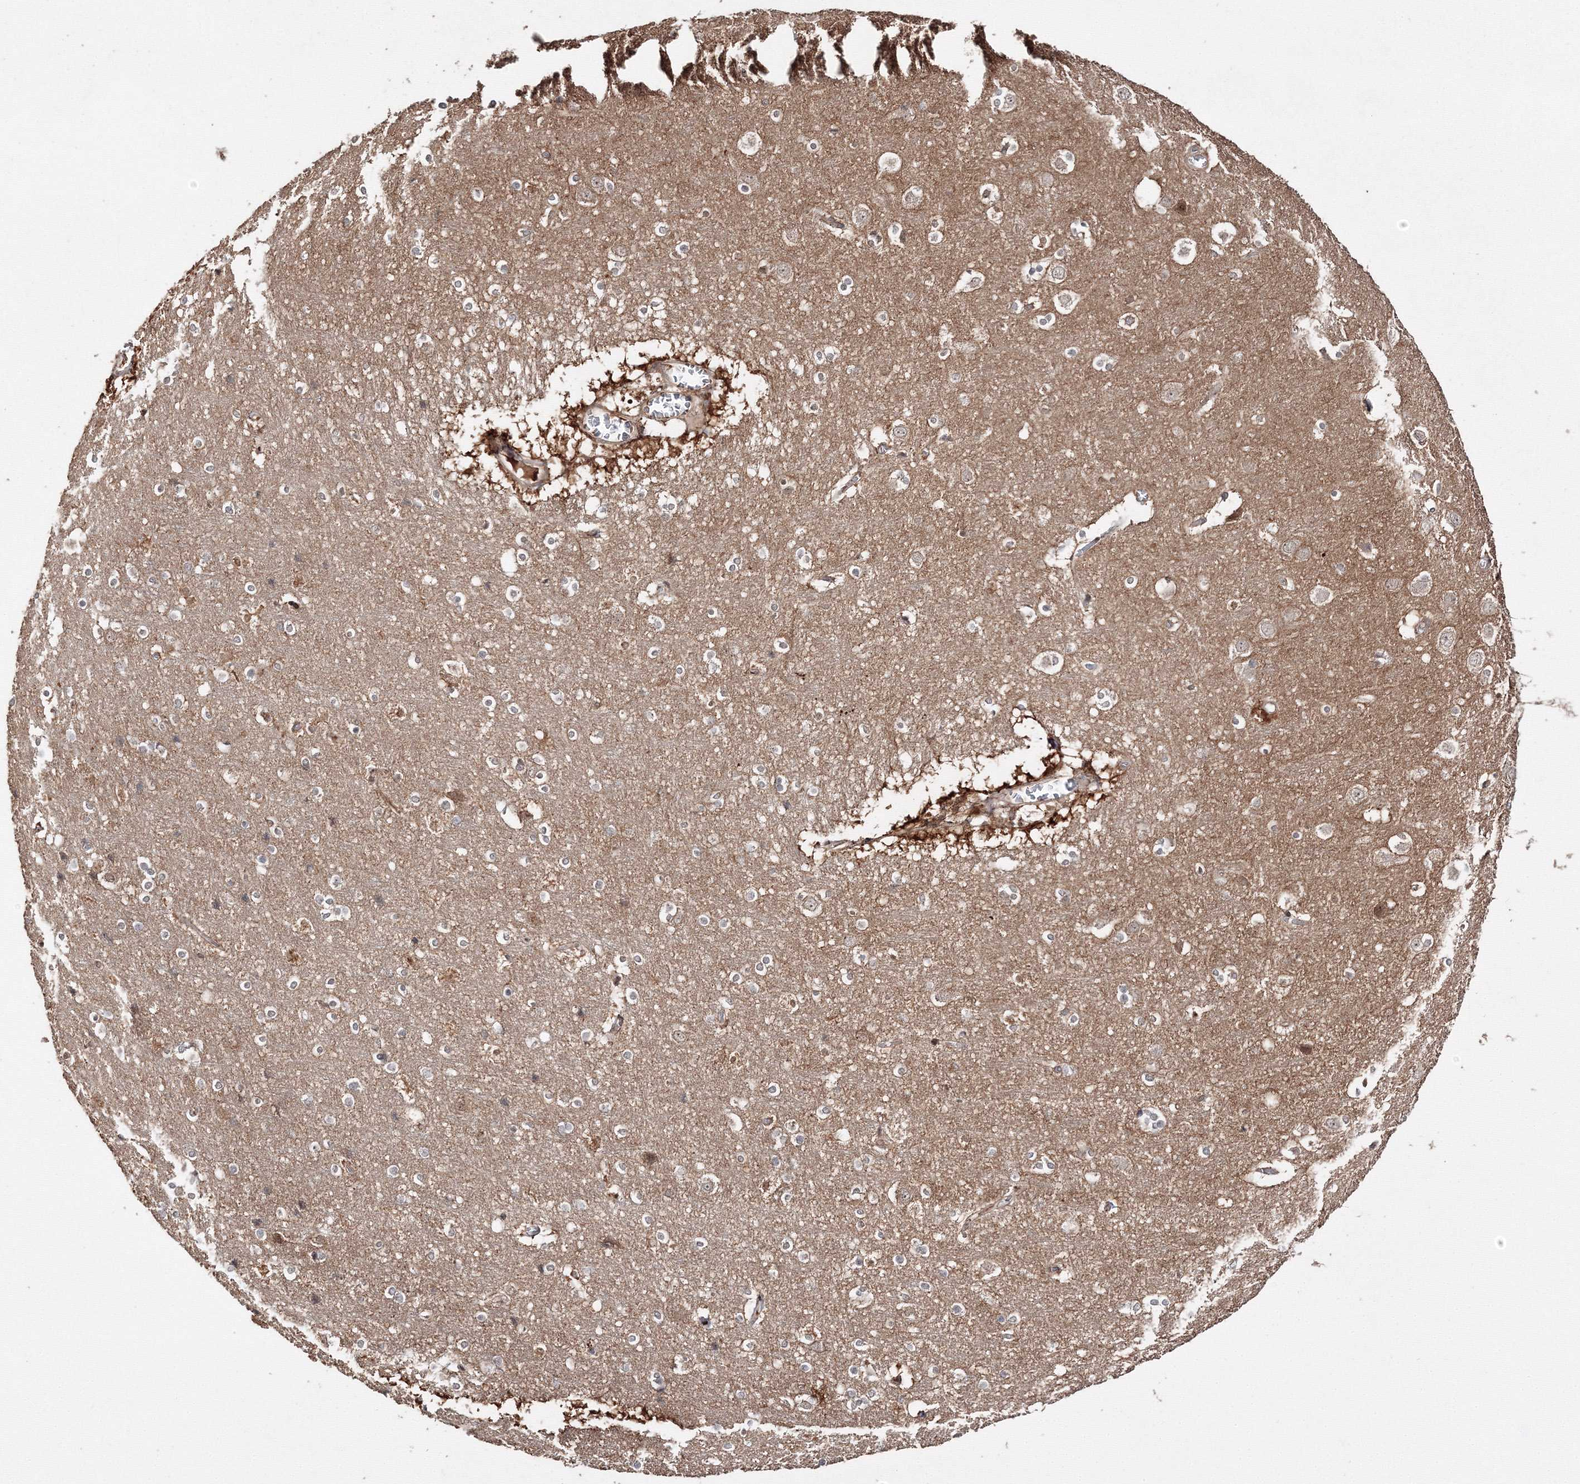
{"staining": {"intensity": "weak", "quantity": ">75%", "location": "cytoplasmic/membranous"}, "tissue": "cerebral cortex", "cell_type": "Endothelial cells", "image_type": "normal", "snomed": [{"axis": "morphology", "description": "Normal tissue, NOS"}, {"axis": "topography", "description": "Cerebral cortex"}], "caption": "The immunohistochemical stain highlights weak cytoplasmic/membranous expression in endothelial cells of normal cerebral cortex. Ihc stains the protein of interest in brown and the nuclei are stained blue.", "gene": "DDO", "patient": {"sex": "male", "age": 54}}